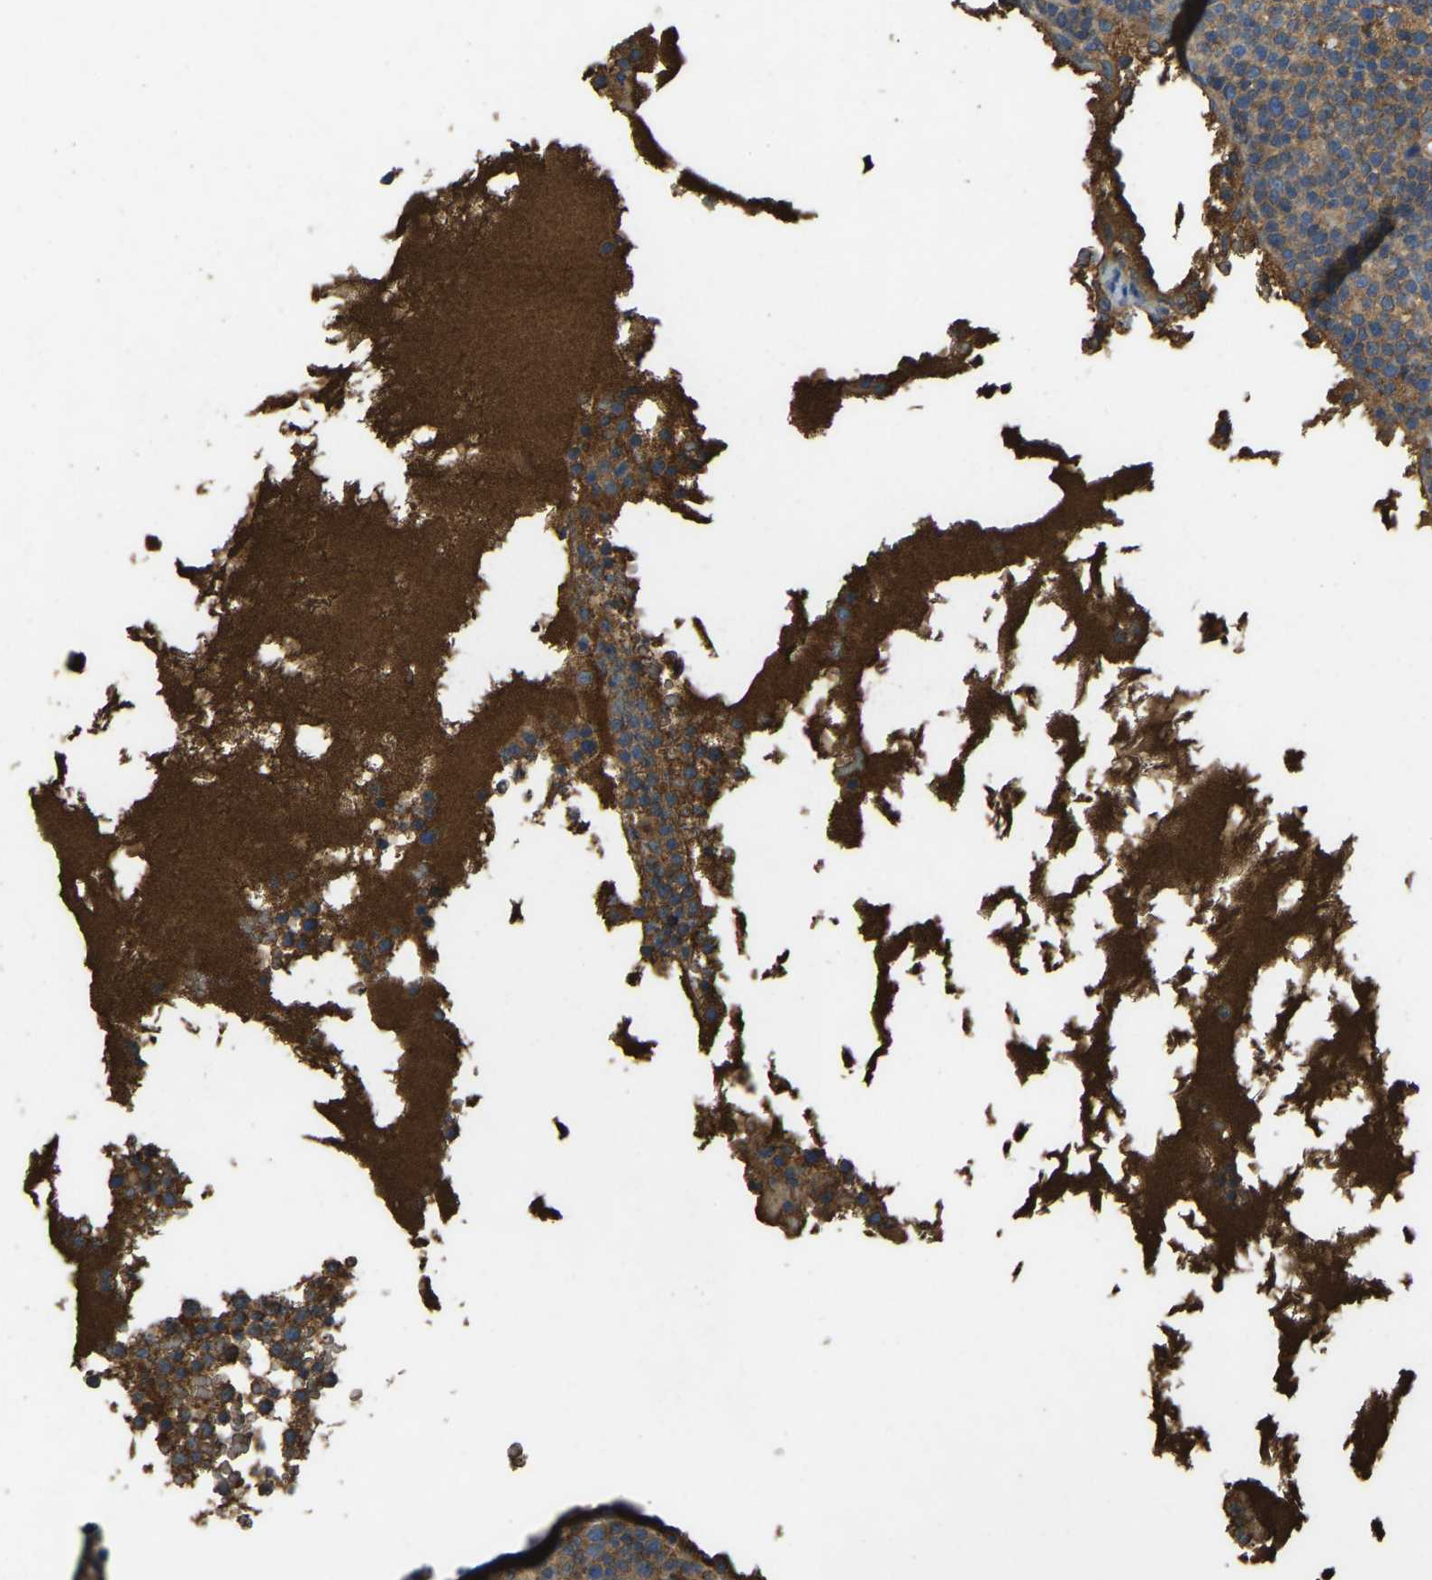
{"staining": {"intensity": "moderate", "quantity": ">75%", "location": "cytoplasmic/membranous"}, "tissue": "lymphoma", "cell_type": "Tumor cells", "image_type": "cancer", "snomed": [{"axis": "morphology", "description": "Malignant lymphoma, non-Hodgkin's type, High grade"}, {"axis": "topography", "description": "Lymph node"}], "caption": "Malignant lymphoma, non-Hodgkin's type (high-grade) was stained to show a protein in brown. There is medium levels of moderate cytoplasmic/membranous staining in approximately >75% of tumor cells.", "gene": "ATP8B1", "patient": {"sex": "male", "age": 61}}